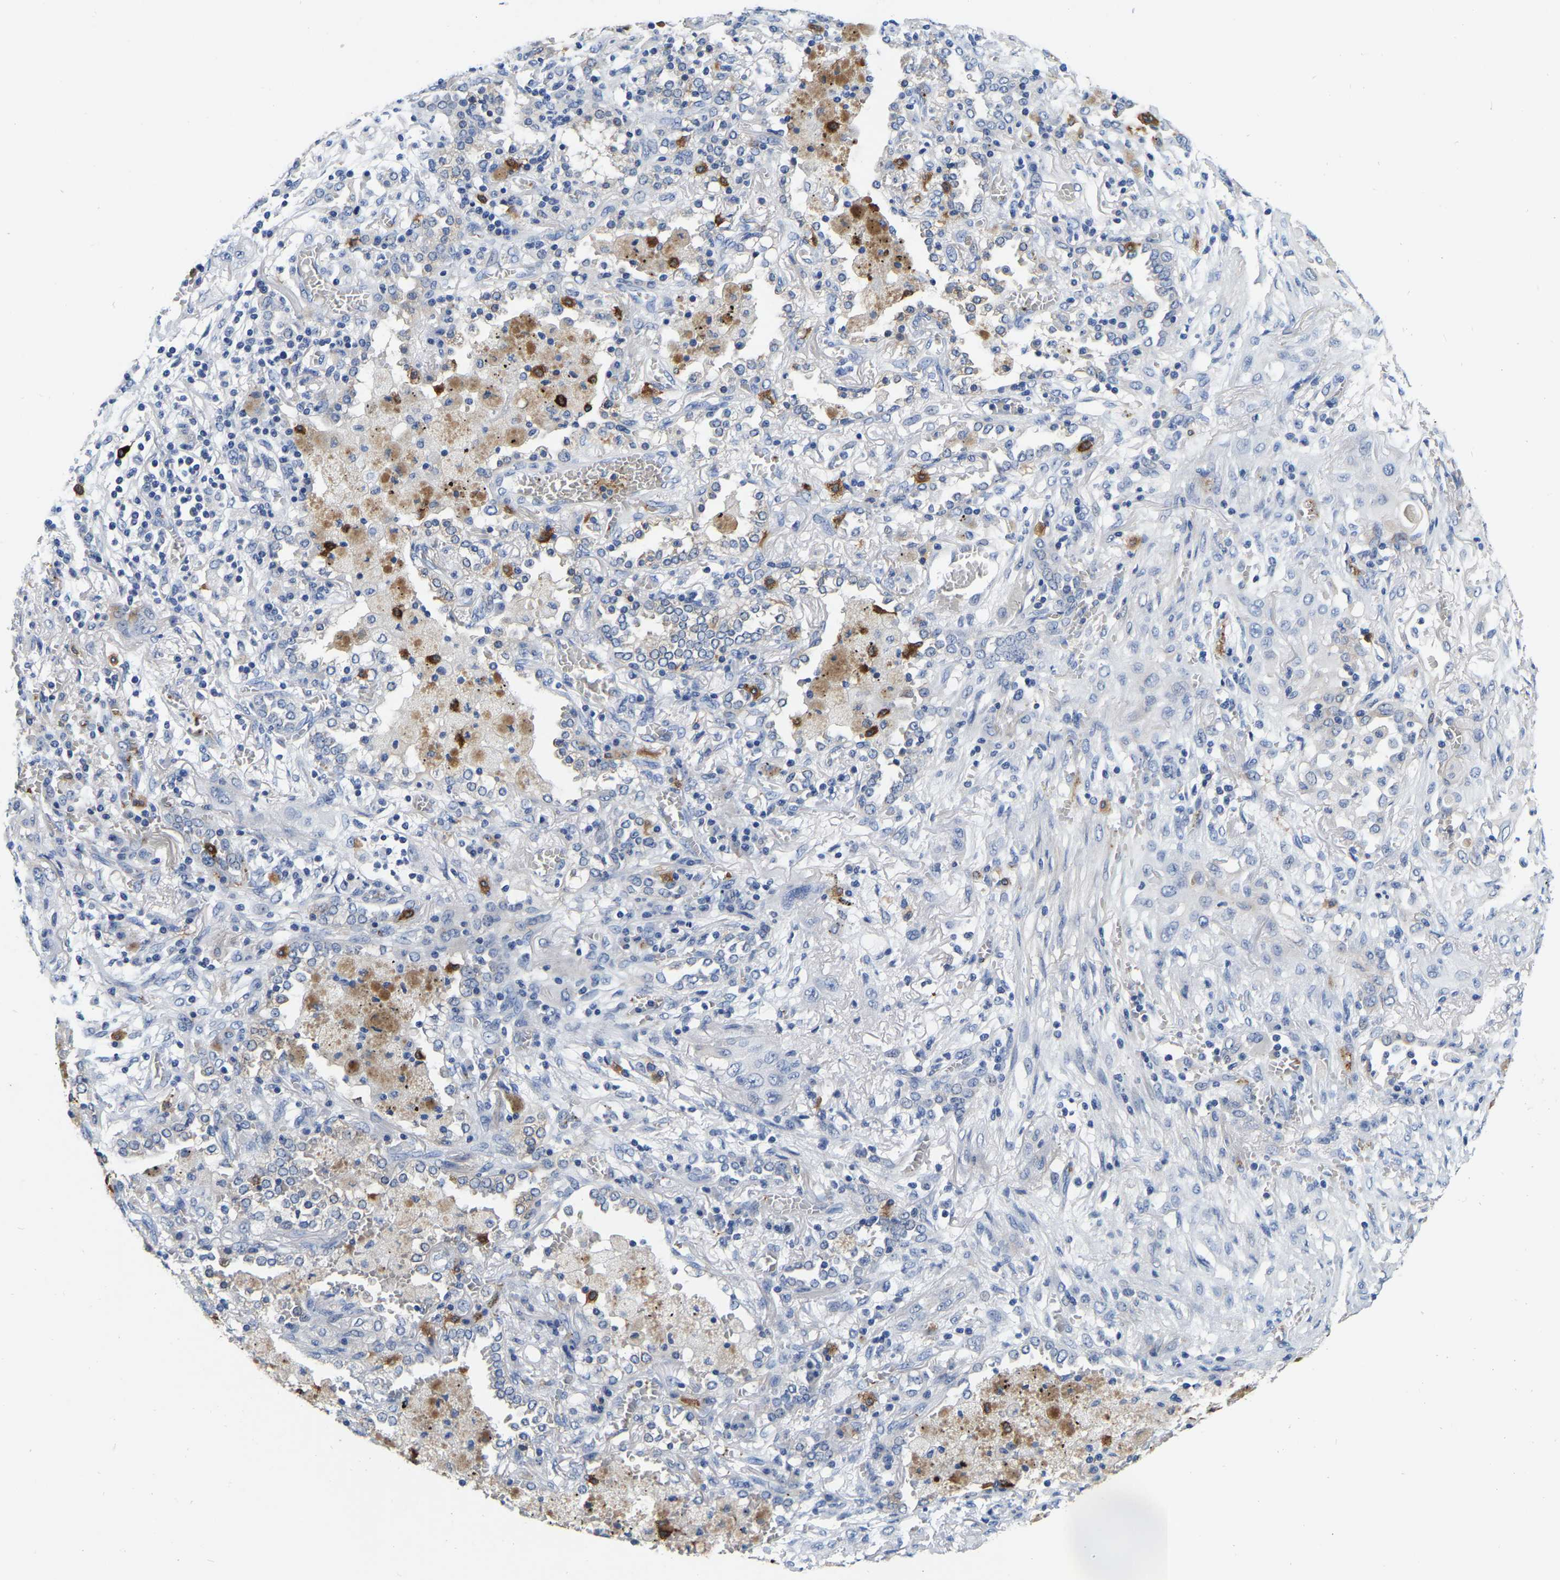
{"staining": {"intensity": "negative", "quantity": "none", "location": "none"}, "tissue": "lung cancer", "cell_type": "Tumor cells", "image_type": "cancer", "snomed": [{"axis": "morphology", "description": "Squamous cell carcinoma, NOS"}, {"axis": "topography", "description": "Lung"}], "caption": "Lung squamous cell carcinoma stained for a protein using IHC exhibits no staining tumor cells.", "gene": "RAB27B", "patient": {"sex": "female", "age": 47}}